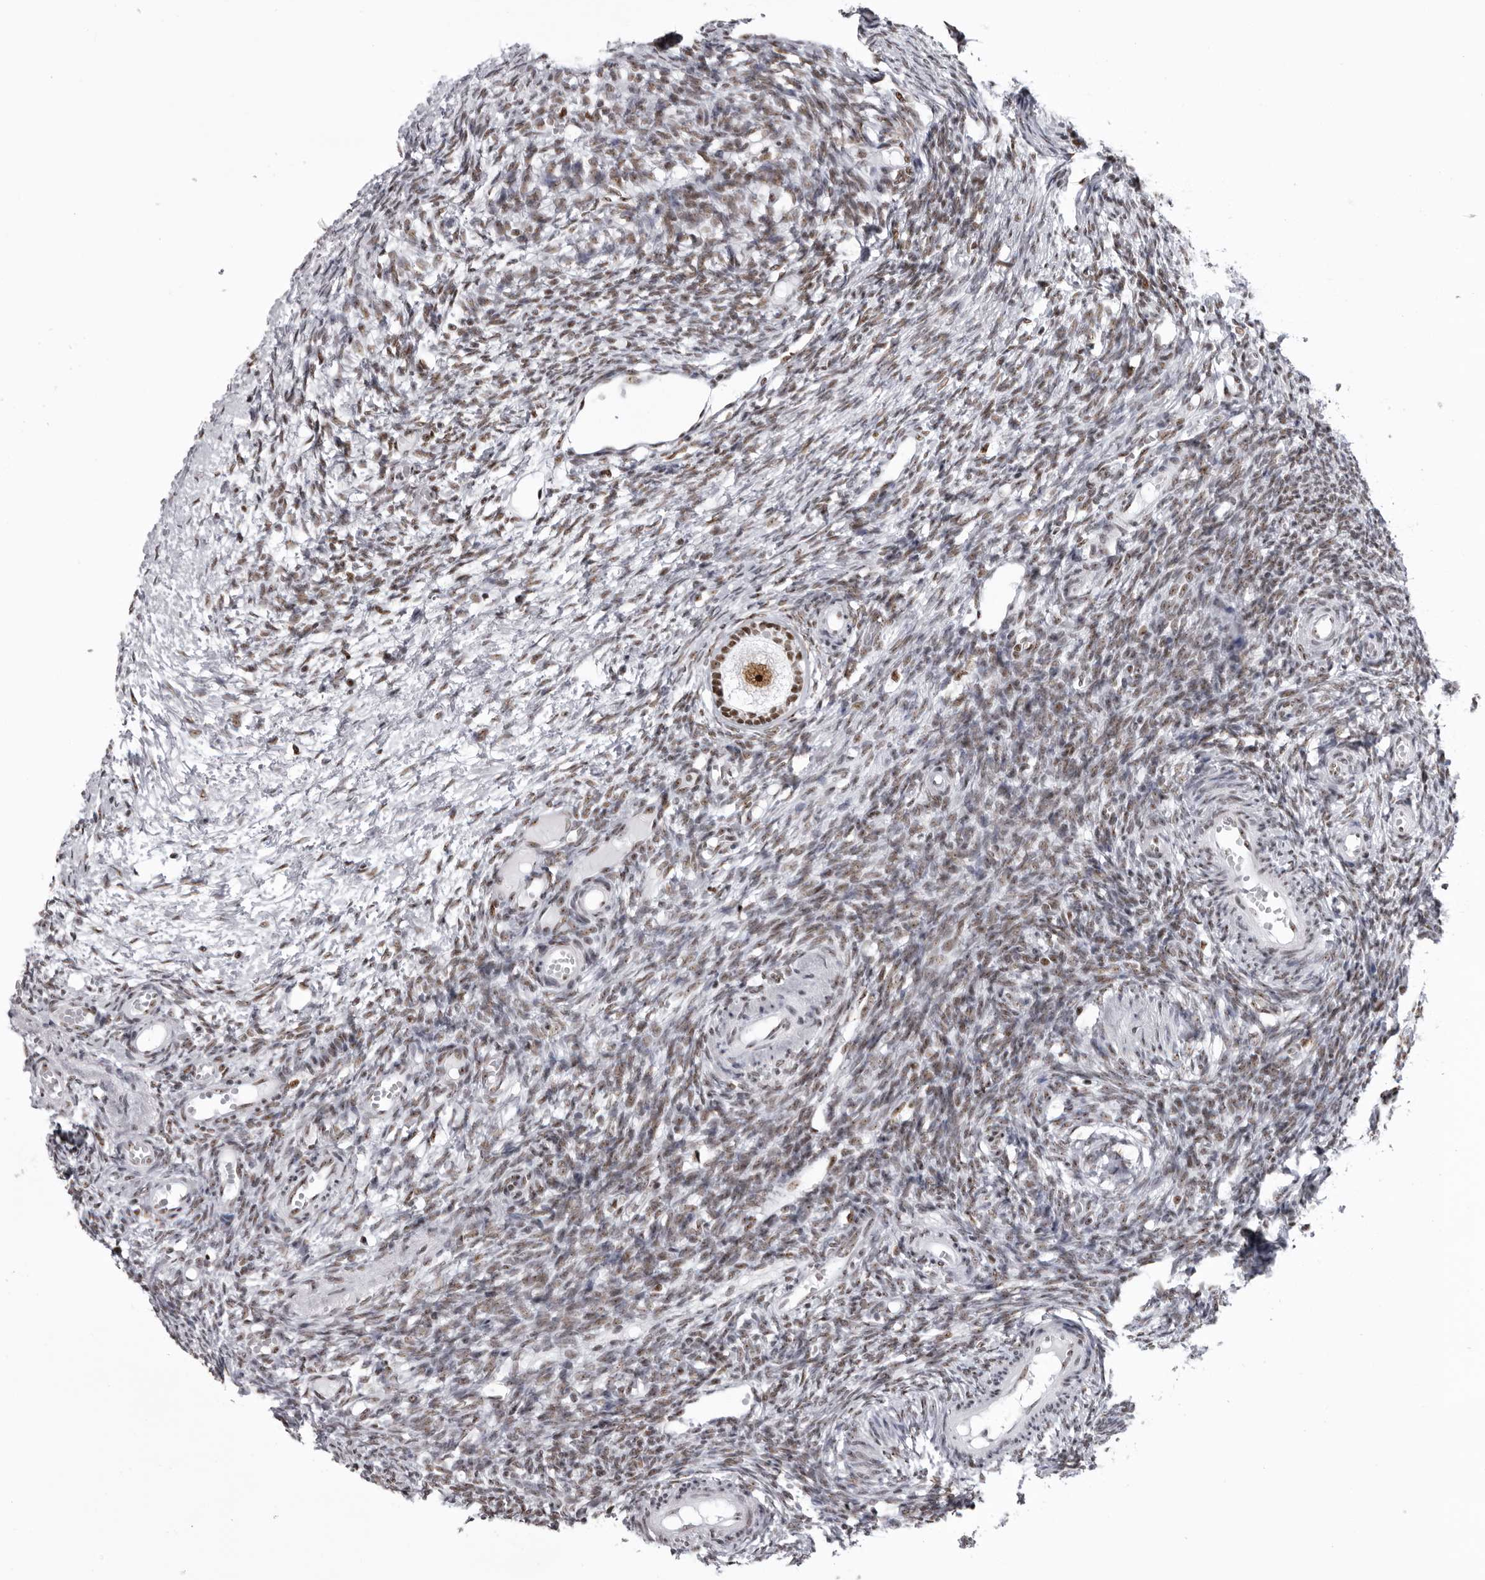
{"staining": {"intensity": "strong", "quantity": ">75%", "location": "nuclear"}, "tissue": "ovary", "cell_type": "Follicle cells", "image_type": "normal", "snomed": [{"axis": "morphology", "description": "Normal tissue, NOS"}, {"axis": "topography", "description": "Ovary"}], "caption": "Follicle cells reveal high levels of strong nuclear expression in approximately >75% of cells in unremarkable ovary.", "gene": "DHX9", "patient": {"sex": "female", "age": 35}}